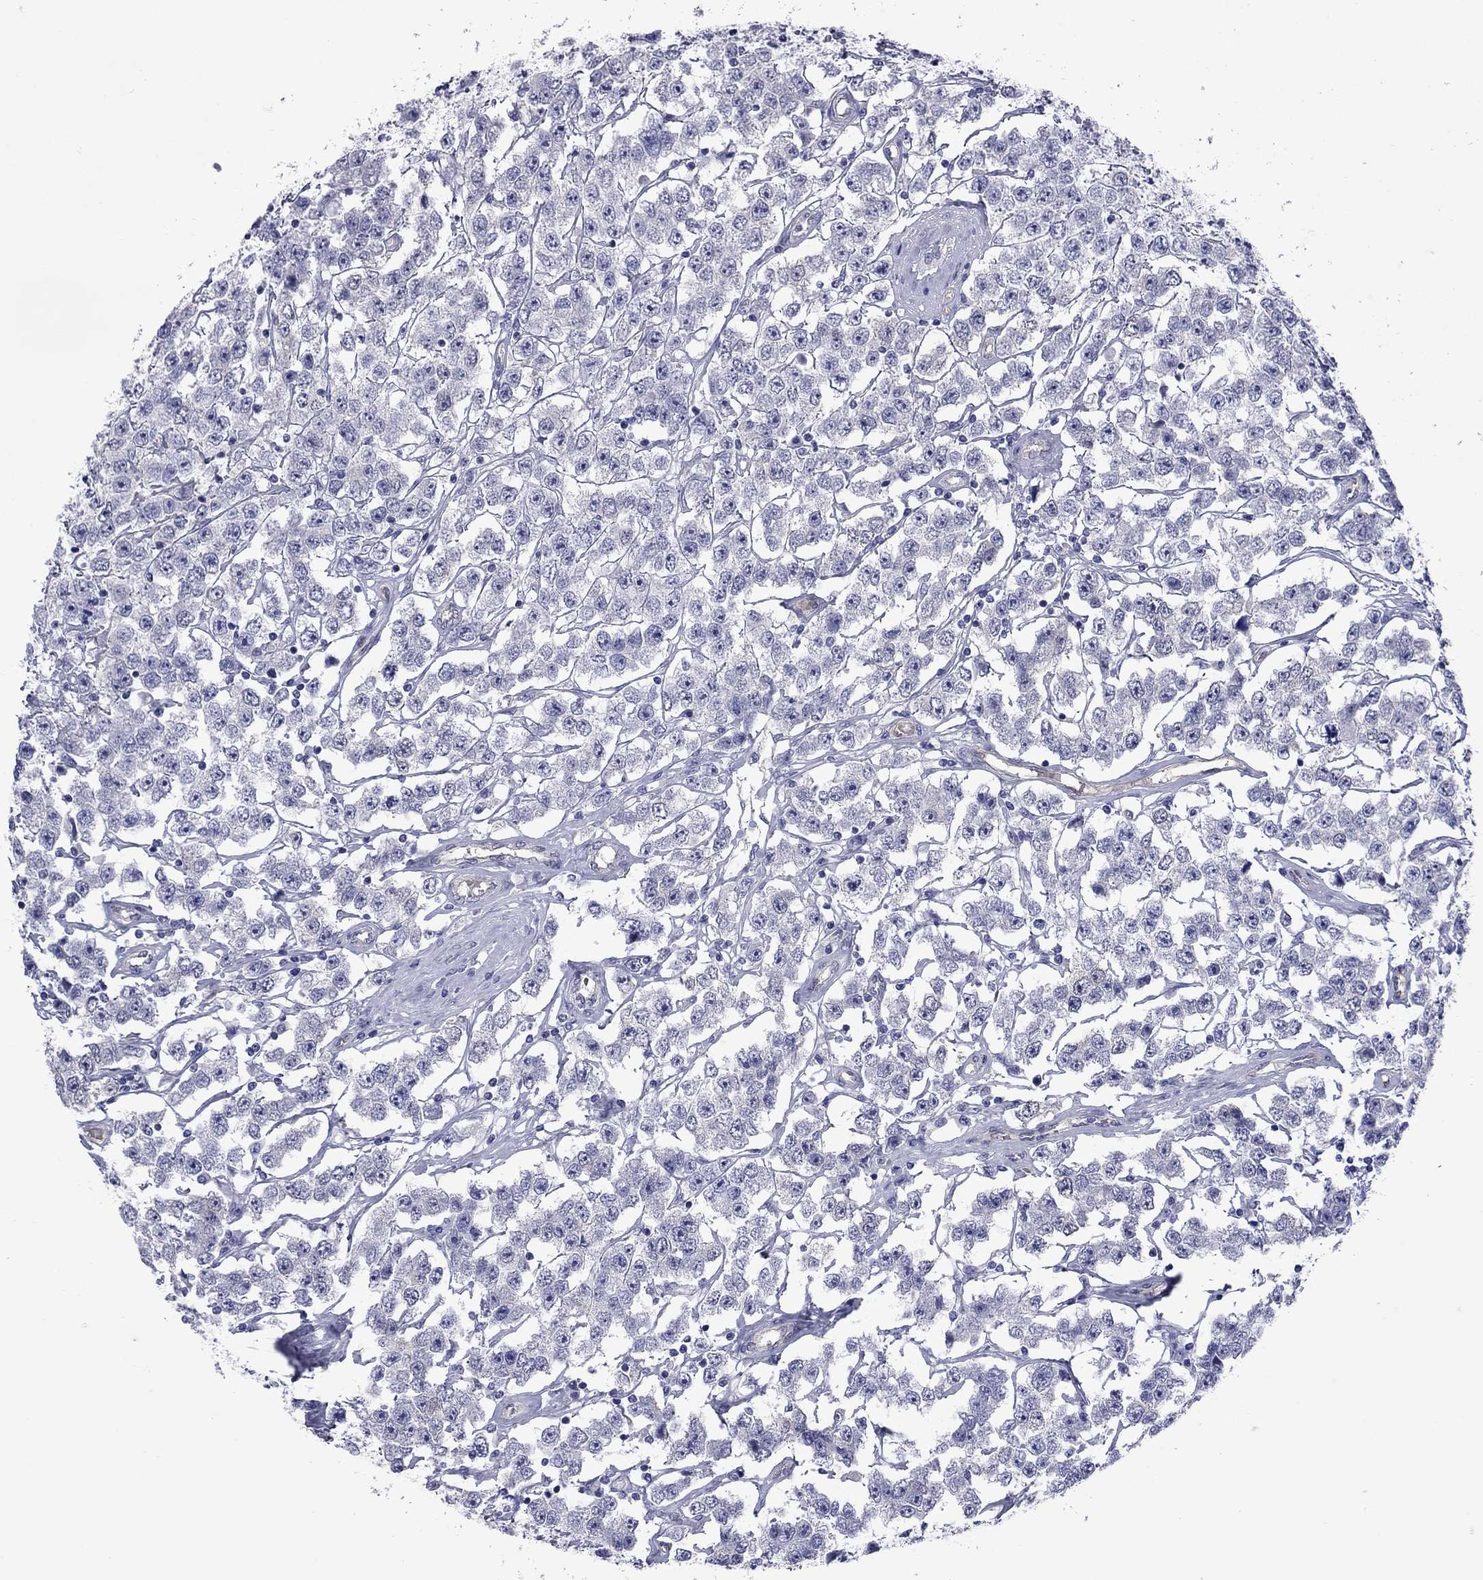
{"staining": {"intensity": "negative", "quantity": "none", "location": "none"}, "tissue": "testis cancer", "cell_type": "Tumor cells", "image_type": "cancer", "snomed": [{"axis": "morphology", "description": "Seminoma, NOS"}, {"axis": "topography", "description": "Testis"}], "caption": "Immunohistochemistry of testis cancer (seminoma) exhibits no positivity in tumor cells.", "gene": "CTNNBIP1", "patient": {"sex": "male", "age": 52}}